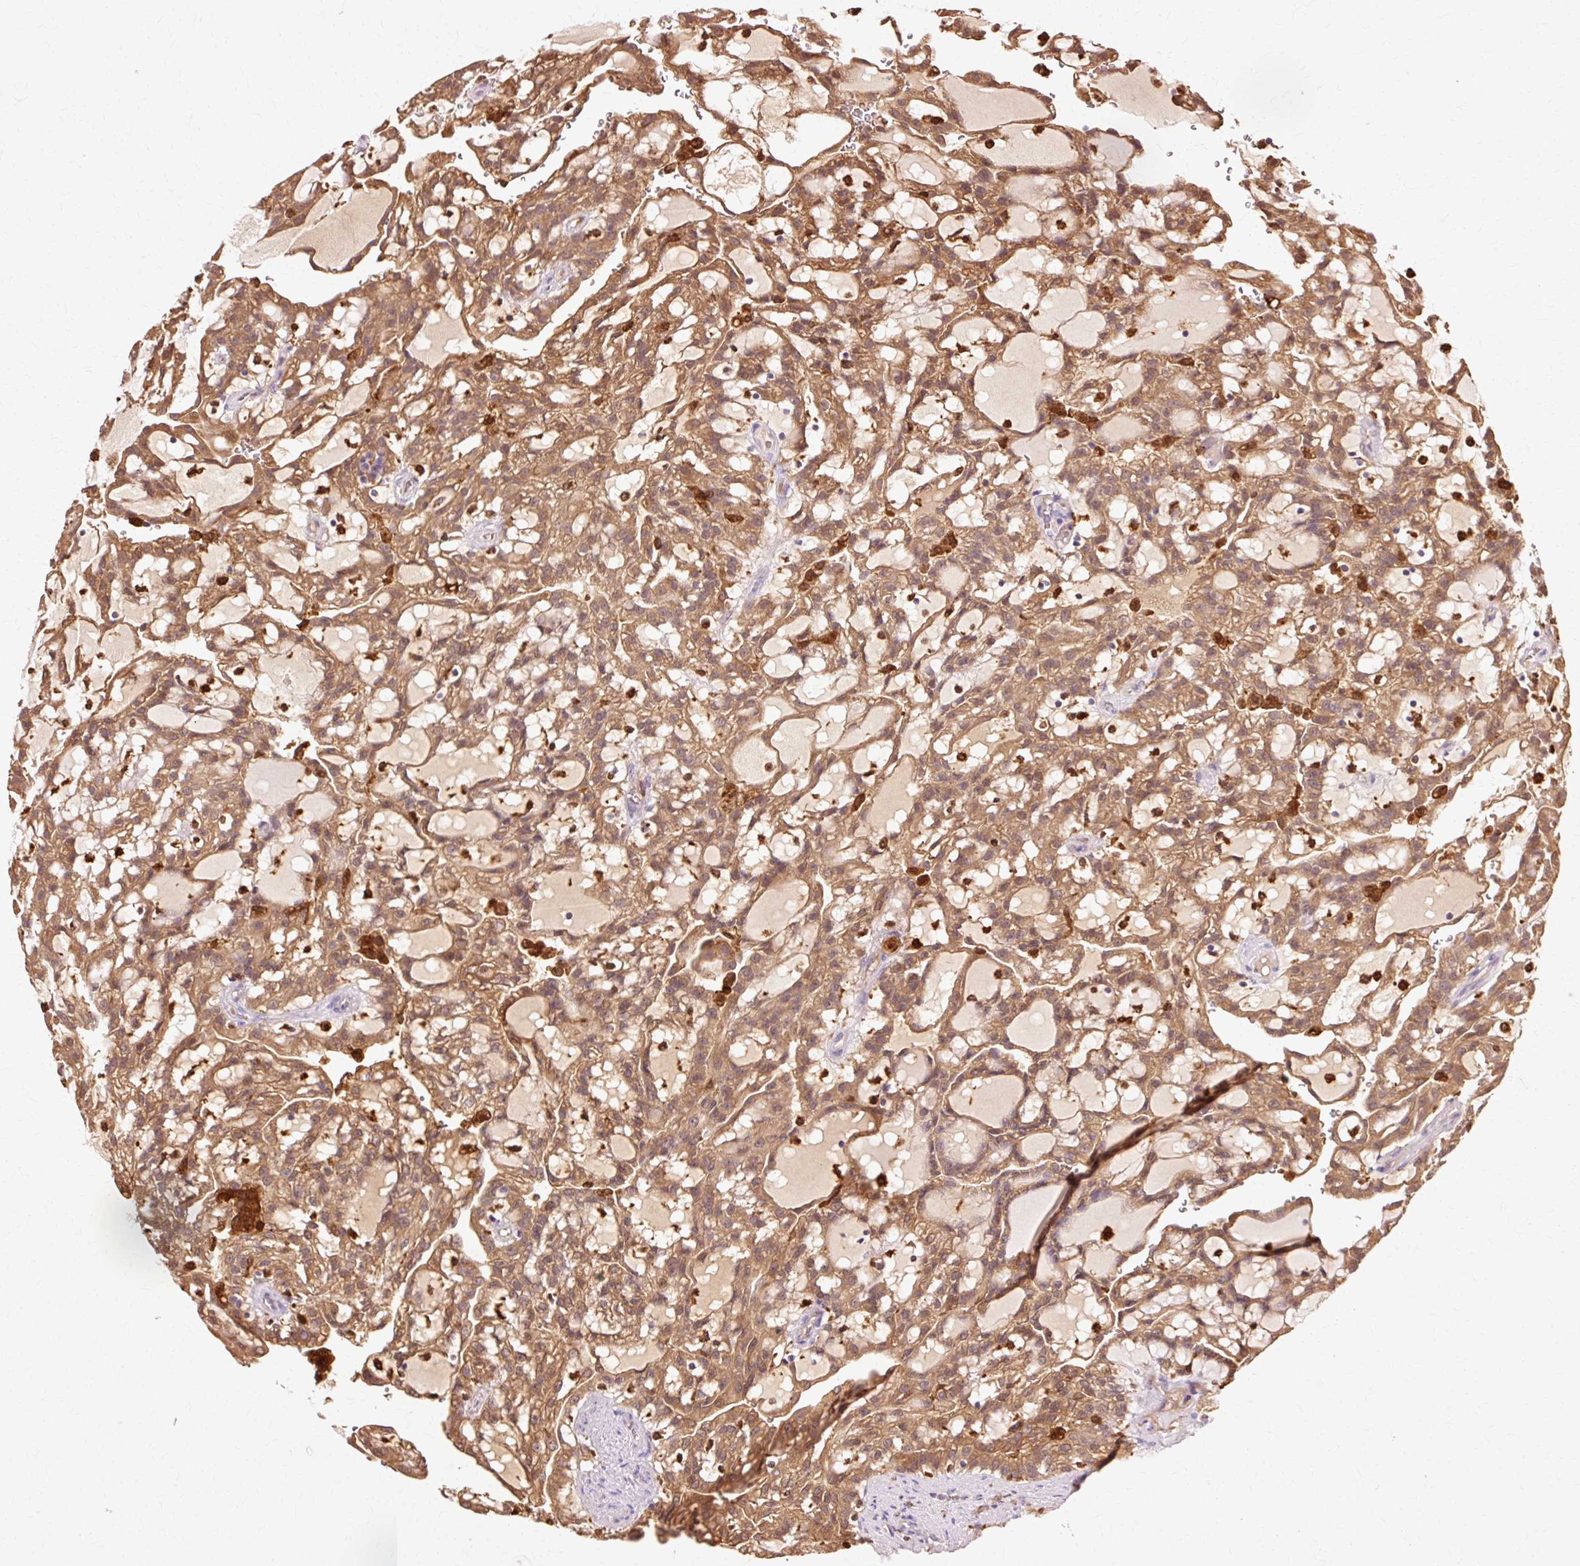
{"staining": {"intensity": "moderate", "quantity": ">75%", "location": "cytoplasmic/membranous"}, "tissue": "renal cancer", "cell_type": "Tumor cells", "image_type": "cancer", "snomed": [{"axis": "morphology", "description": "Adenocarcinoma, NOS"}, {"axis": "topography", "description": "Kidney"}], "caption": "This is a micrograph of IHC staining of renal cancer (adenocarcinoma), which shows moderate positivity in the cytoplasmic/membranous of tumor cells.", "gene": "GPX1", "patient": {"sex": "male", "age": 63}}